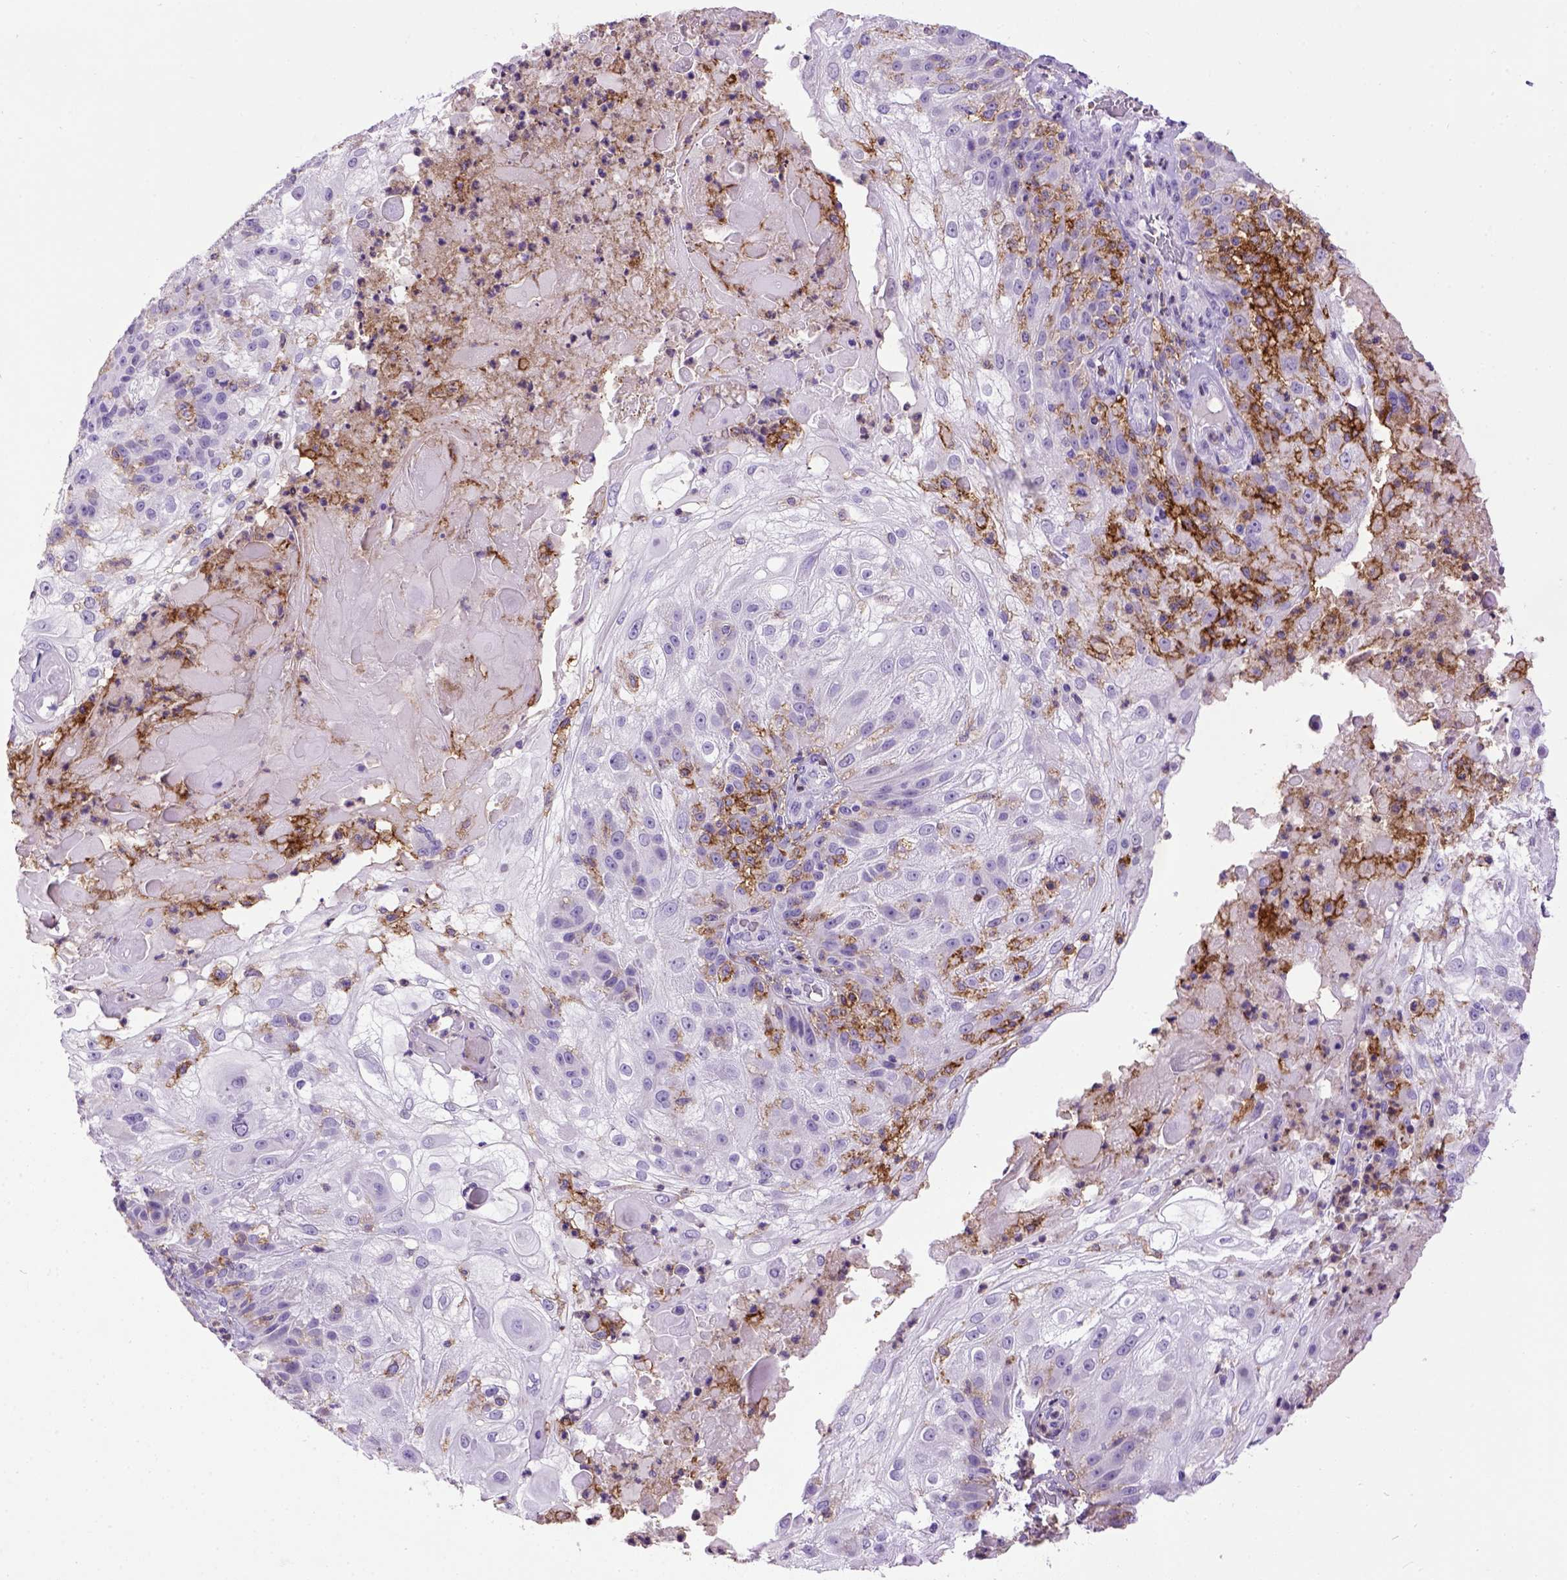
{"staining": {"intensity": "negative", "quantity": "none", "location": "none"}, "tissue": "skin cancer", "cell_type": "Tumor cells", "image_type": "cancer", "snomed": [{"axis": "morphology", "description": "Normal tissue, NOS"}, {"axis": "morphology", "description": "Squamous cell carcinoma, NOS"}, {"axis": "topography", "description": "Skin"}], "caption": "The micrograph reveals no significant expression in tumor cells of skin squamous cell carcinoma.", "gene": "ITGAX", "patient": {"sex": "female", "age": 83}}